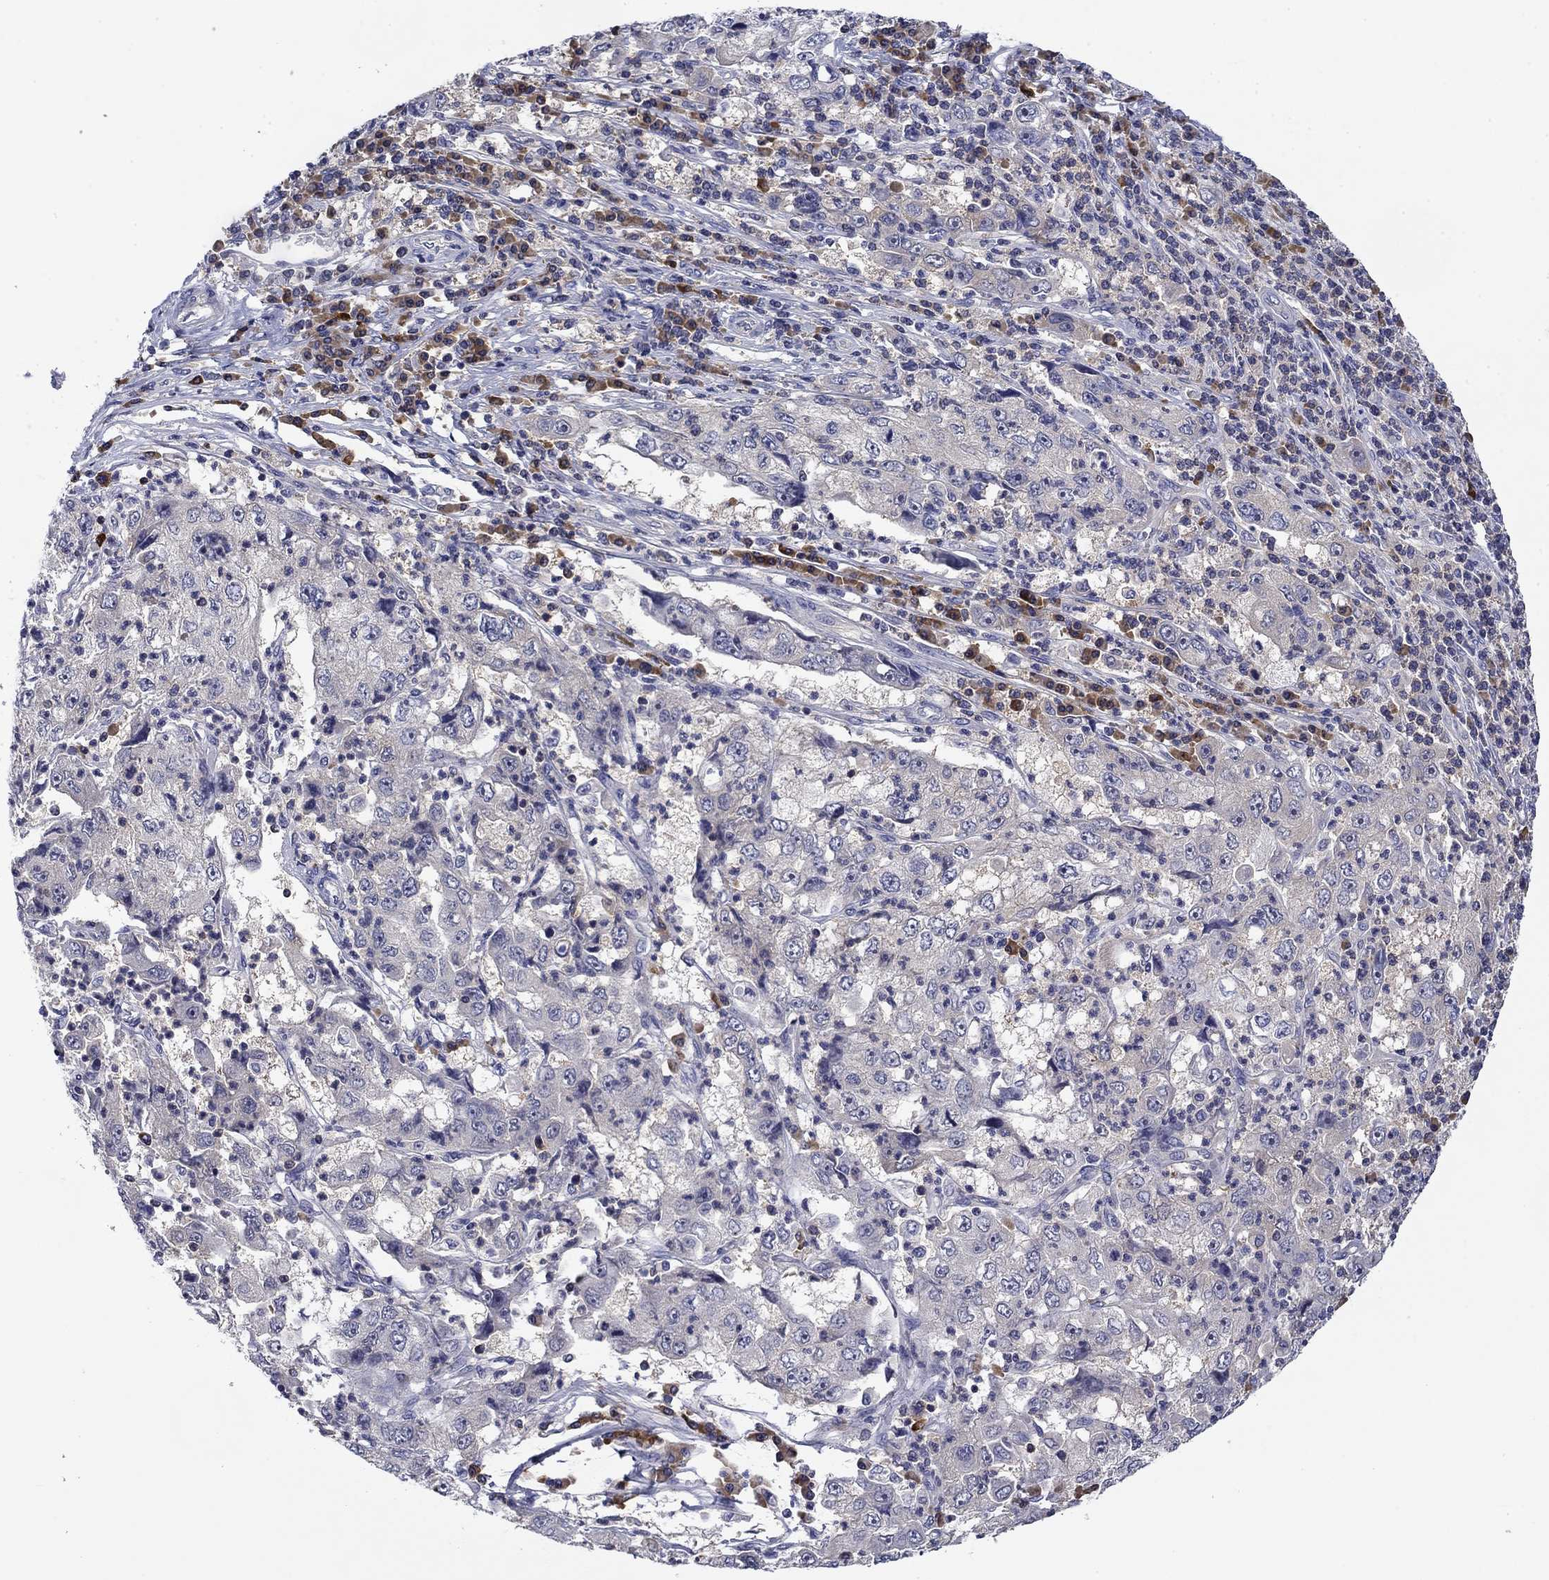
{"staining": {"intensity": "negative", "quantity": "none", "location": "none"}, "tissue": "cervical cancer", "cell_type": "Tumor cells", "image_type": "cancer", "snomed": [{"axis": "morphology", "description": "Squamous cell carcinoma, NOS"}, {"axis": "topography", "description": "Cervix"}], "caption": "Immunohistochemistry (IHC) image of human squamous cell carcinoma (cervical) stained for a protein (brown), which reveals no expression in tumor cells. (DAB (3,3'-diaminobenzidine) immunohistochemistry (IHC) visualized using brightfield microscopy, high magnification).", "gene": "POU2F2", "patient": {"sex": "female", "age": 36}}